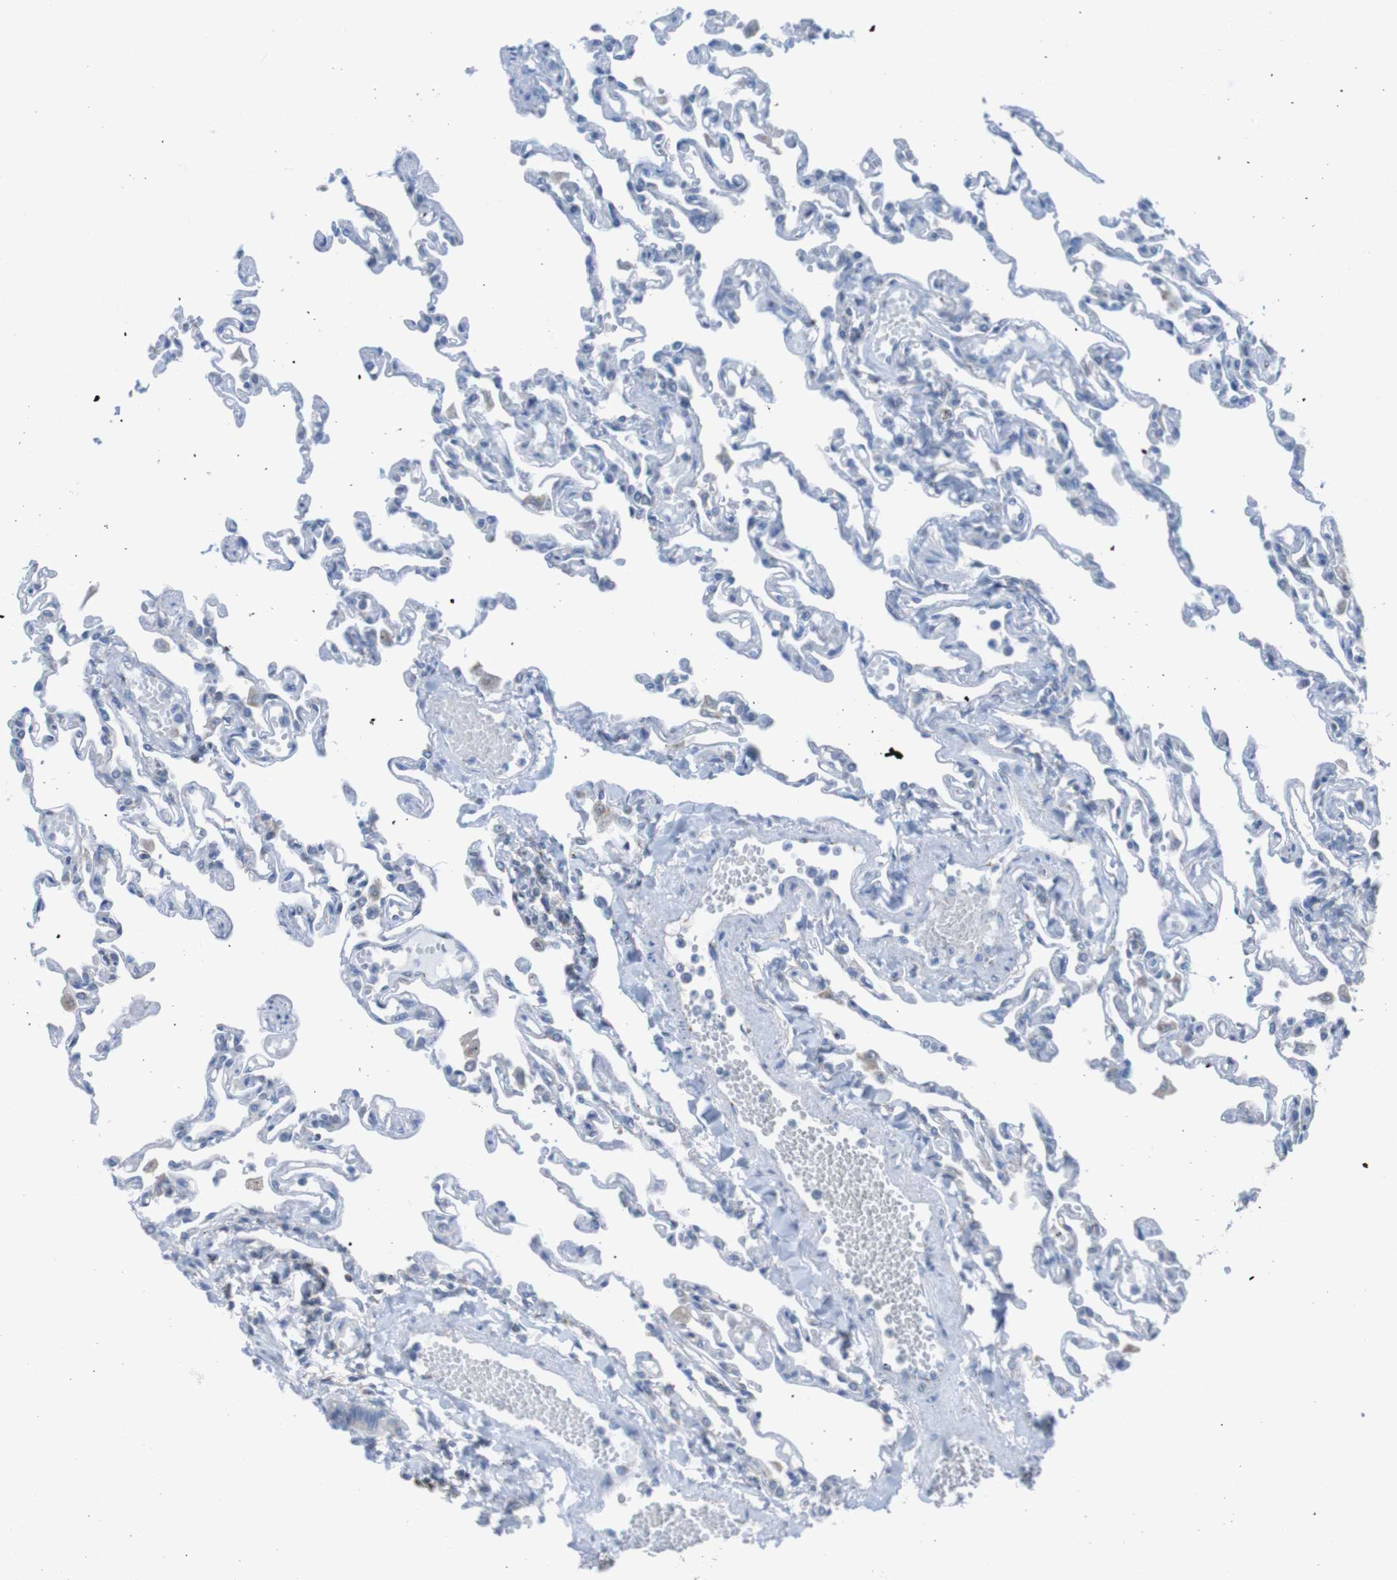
{"staining": {"intensity": "weak", "quantity": "25%-75%", "location": "cytoplasmic/membranous"}, "tissue": "lung", "cell_type": "Alveolar cells", "image_type": "normal", "snomed": [{"axis": "morphology", "description": "Normal tissue, NOS"}, {"axis": "topography", "description": "Lung"}], "caption": "High-power microscopy captured an immunohistochemistry photomicrograph of unremarkable lung, revealing weak cytoplasmic/membranous expression in about 25%-75% of alveolar cells.", "gene": "MINAR1", "patient": {"sex": "male", "age": 21}}